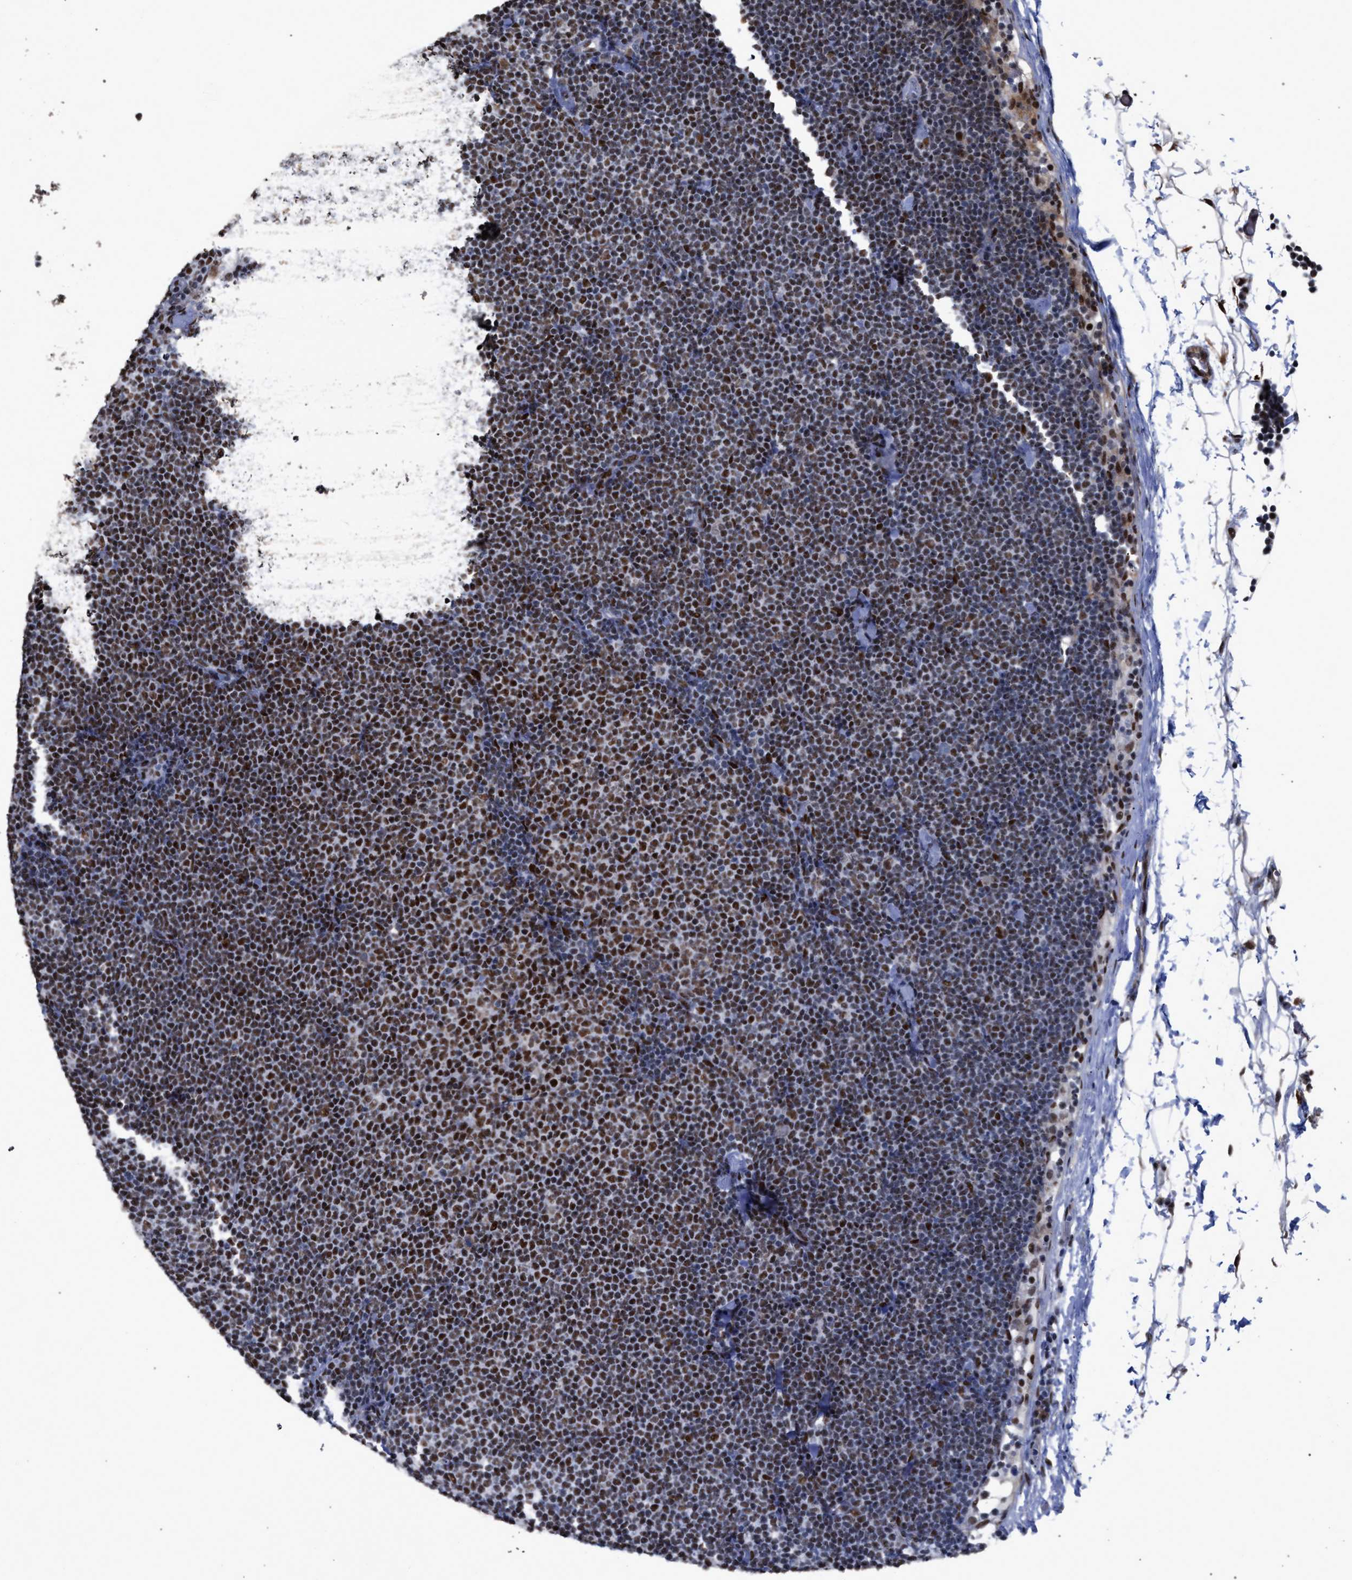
{"staining": {"intensity": "moderate", "quantity": ">75%", "location": "nuclear"}, "tissue": "lymphoma", "cell_type": "Tumor cells", "image_type": "cancer", "snomed": [{"axis": "morphology", "description": "Malignant lymphoma, non-Hodgkin's type, Low grade"}, {"axis": "topography", "description": "Lymph node"}], "caption": "This photomicrograph demonstrates immunohistochemistry (IHC) staining of lymphoma, with medium moderate nuclear expression in approximately >75% of tumor cells.", "gene": "TP53BP1", "patient": {"sex": "female", "age": 53}}